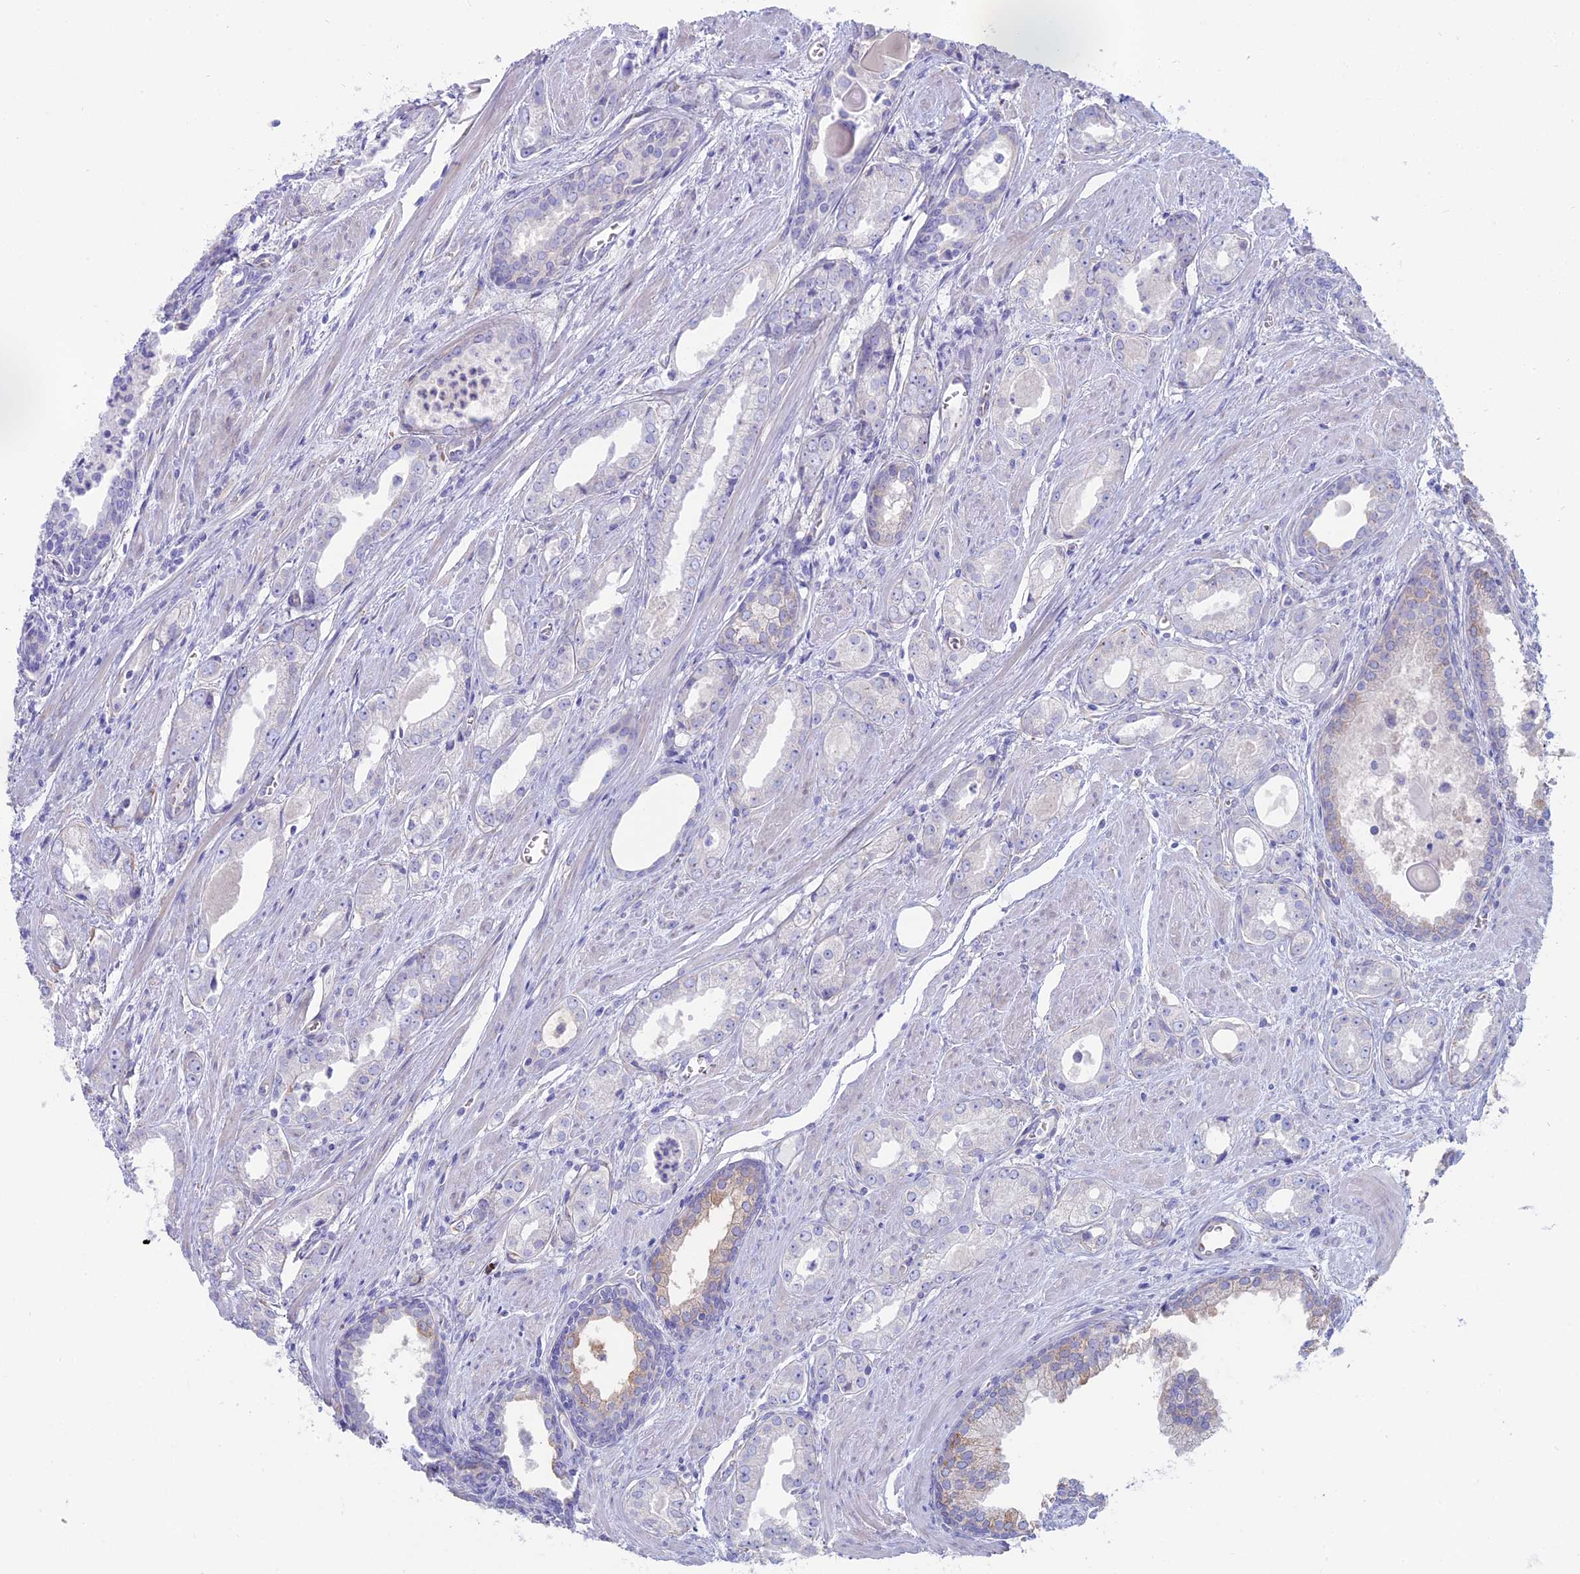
{"staining": {"intensity": "negative", "quantity": "none", "location": "none"}, "tissue": "prostate cancer", "cell_type": "Tumor cells", "image_type": "cancer", "snomed": [{"axis": "morphology", "description": "Adenocarcinoma, Low grade"}, {"axis": "topography", "description": "Prostate"}], "caption": "Tumor cells are negative for protein expression in human prostate cancer.", "gene": "OR2AE1", "patient": {"sex": "male", "age": 54}}